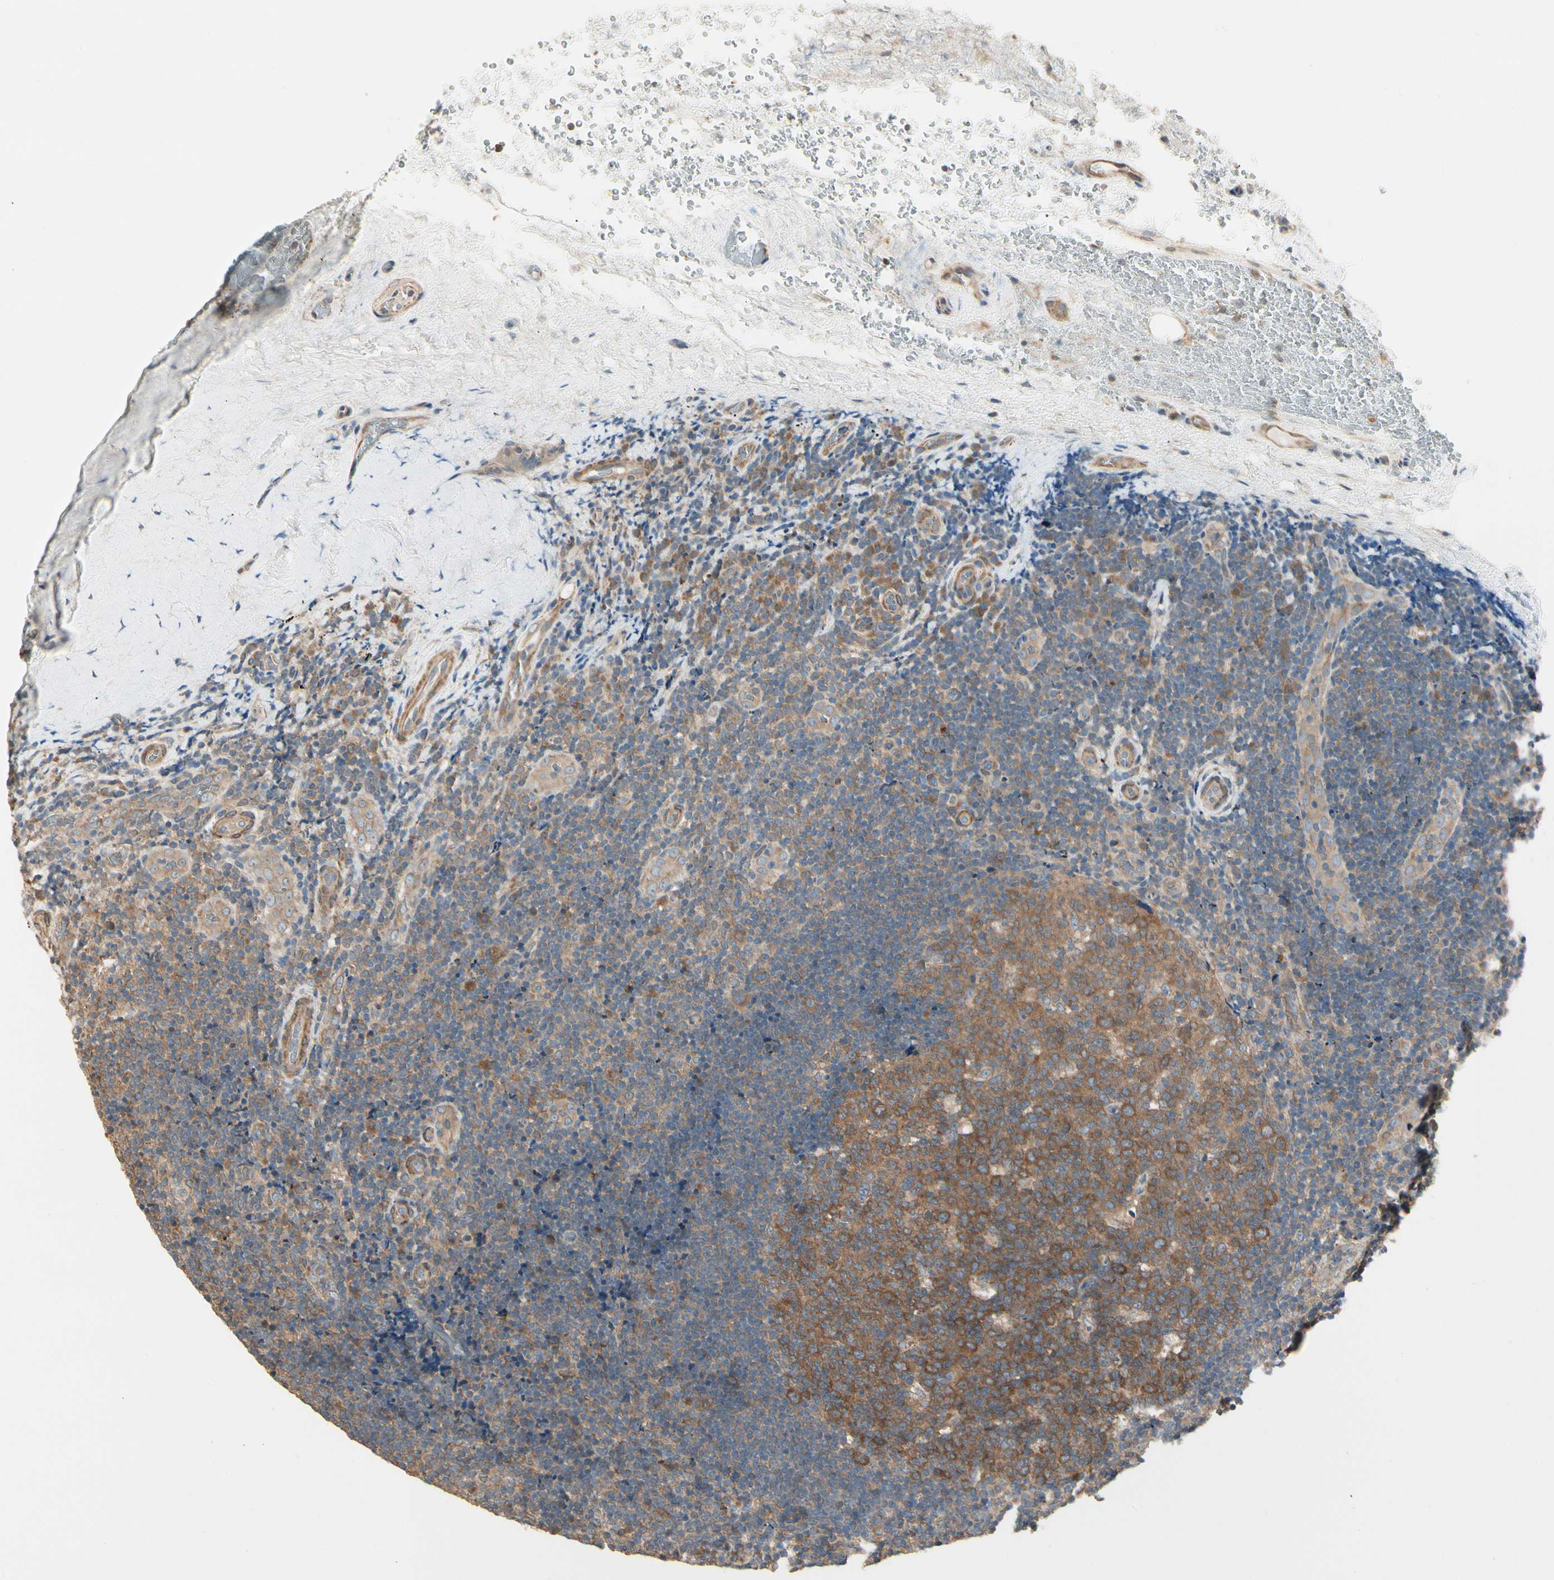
{"staining": {"intensity": "moderate", "quantity": "25%-75%", "location": "cytoplasmic/membranous"}, "tissue": "lymphoma", "cell_type": "Tumor cells", "image_type": "cancer", "snomed": [{"axis": "morphology", "description": "Malignant lymphoma, non-Hodgkin's type, High grade"}, {"axis": "topography", "description": "Tonsil"}], "caption": "Immunohistochemical staining of human high-grade malignant lymphoma, non-Hodgkin's type reveals moderate cytoplasmic/membranous protein expression in approximately 25%-75% of tumor cells.", "gene": "IRAG1", "patient": {"sex": "female", "age": 36}}